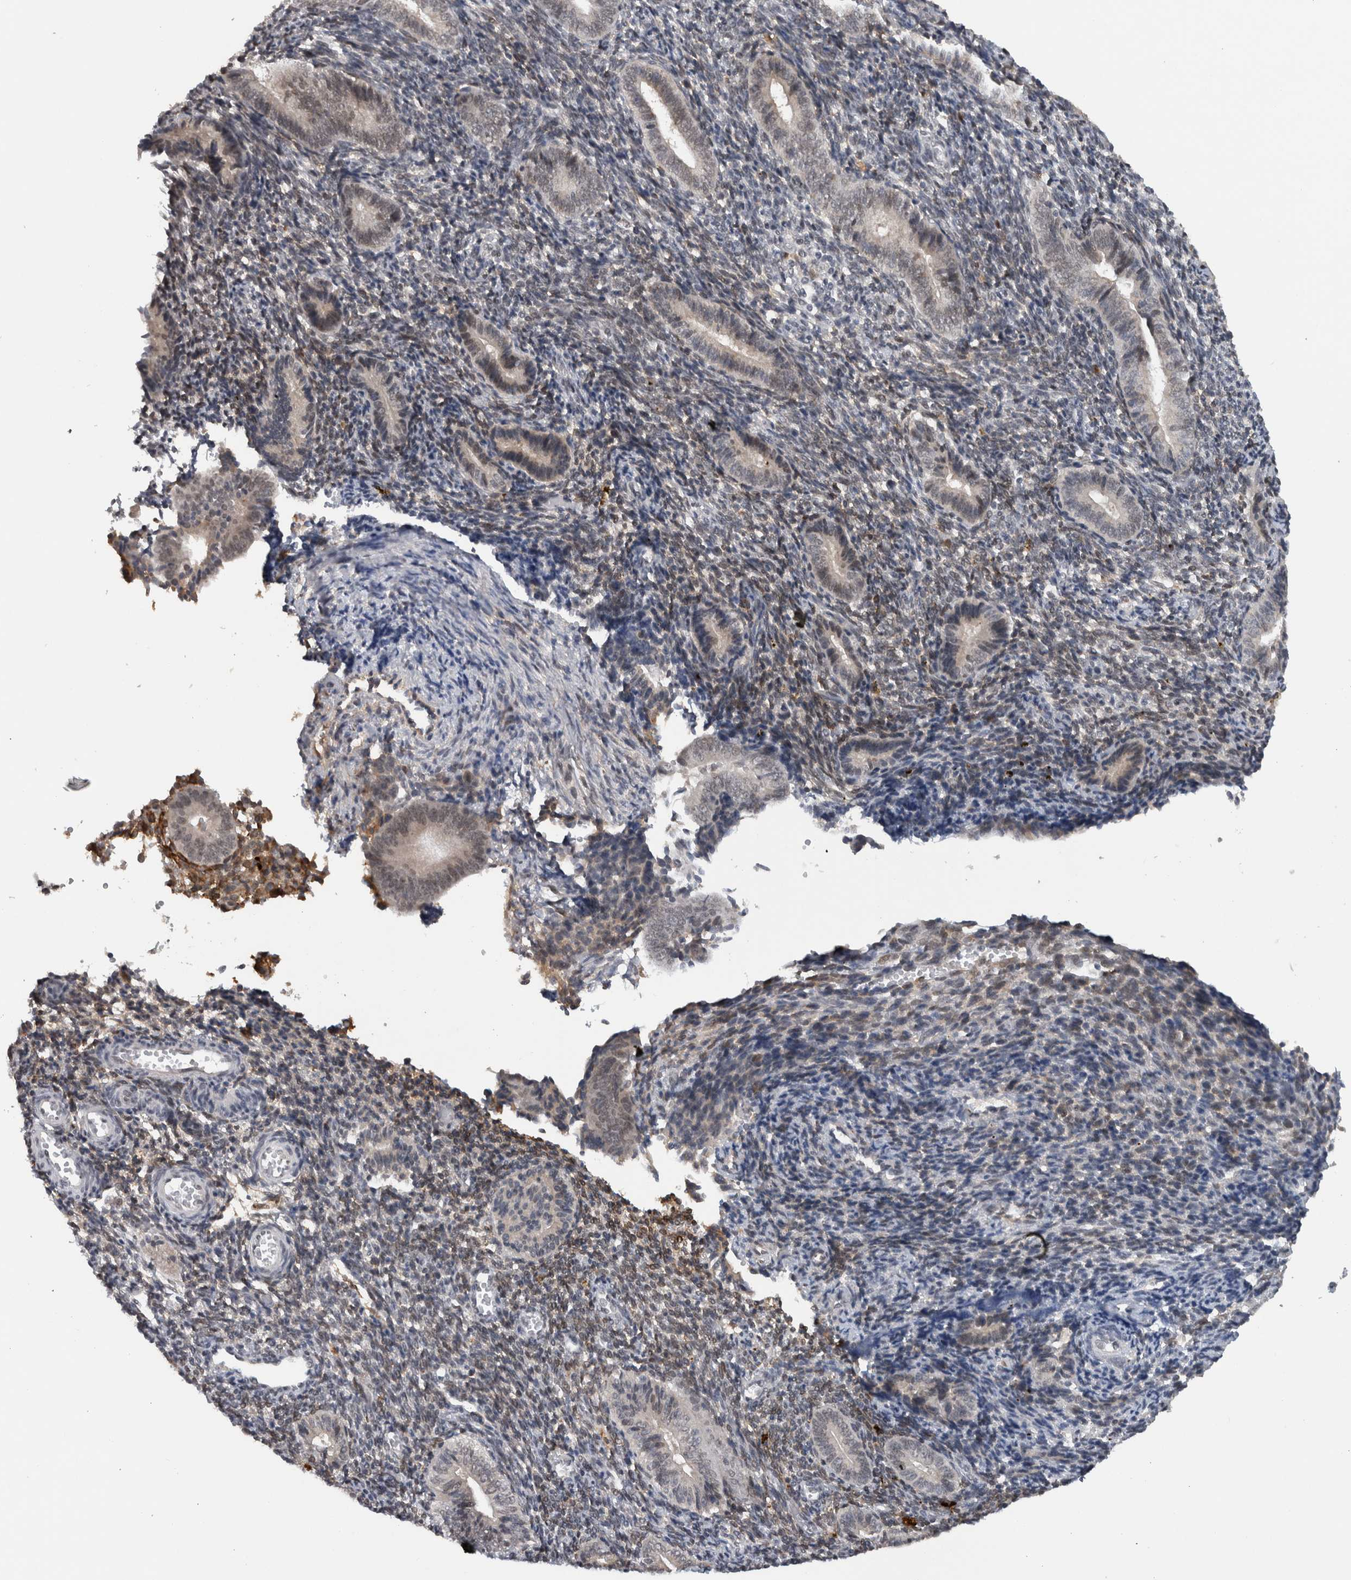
{"staining": {"intensity": "weak", "quantity": "<25%", "location": "cytoplasmic/membranous"}, "tissue": "endometrium", "cell_type": "Cells in endometrial stroma", "image_type": "normal", "snomed": [{"axis": "morphology", "description": "Normal tissue, NOS"}, {"axis": "topography", "description": "Uterus"}, {"axis": "topography", "description": "Endometrium"}], "caption": "Immunohistochemistry of unremarkable human endometrium shows no expression in cells in endometrial stroma. (Brightfield microscopy of DAB IHC at high magnification).", "gene": "PRXL2A", "patient": {"sex": "female", "age": 33}}